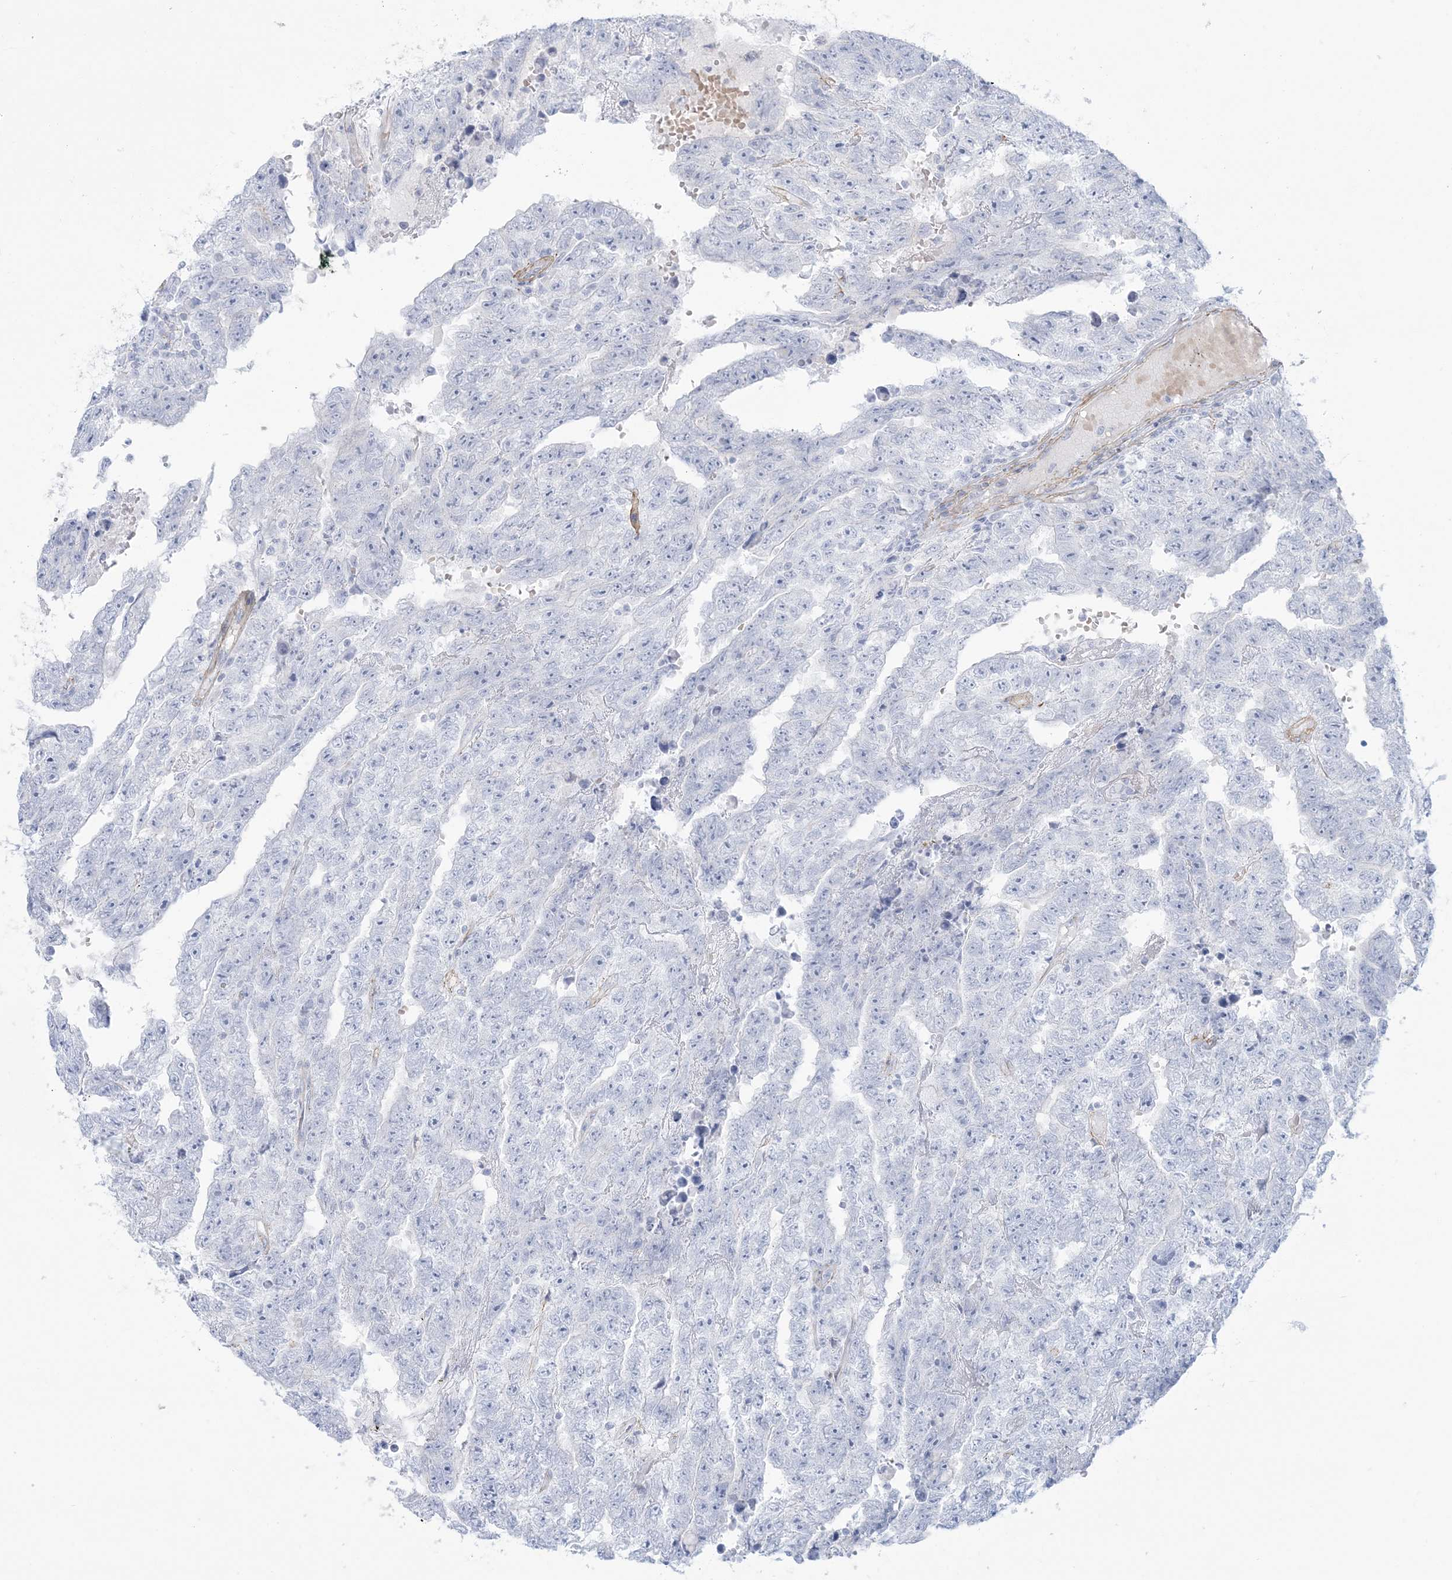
{"staining": {"intensity": "negative", "quantity": "none", "location": "none"}, "tissue": "testis cancer", "cell_type": "Tumor cells", "image_type": "cancer", "snomed": [{"axis": "morphology", "description": "Carcinoma, Embryonal, NOS"}, {"axis": "topography", "description": "Testis"}], "caption": "The image displays no significant expression in tumor cells of testis embryonal carcinoma.", "gene": "AGXT", "patient": {"sex": "male", "age": 25}}